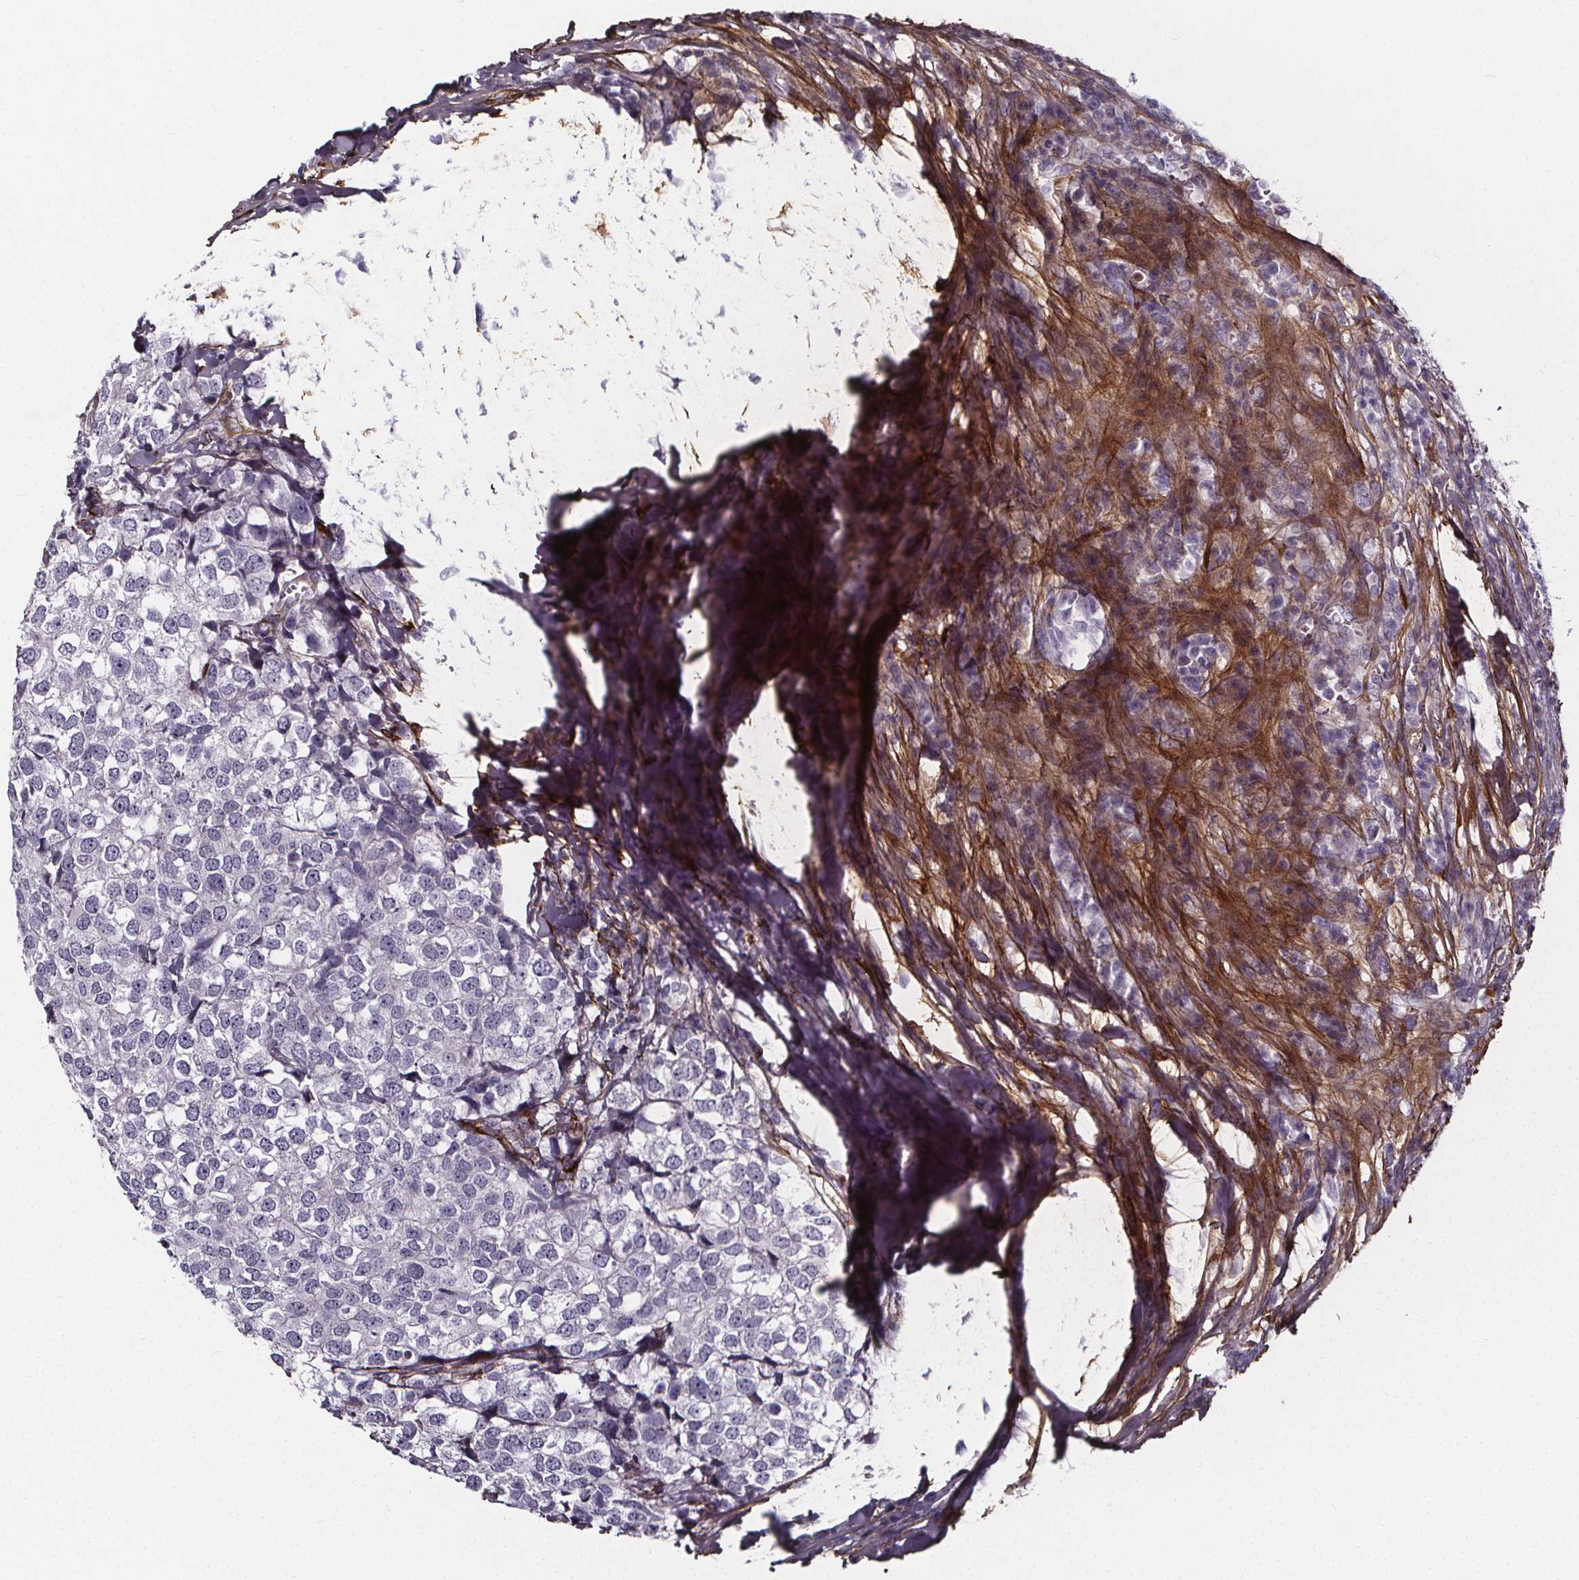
{"staining": {"intensity": "negative", "quantity": "none", "location": "none"}, "tissue": "breast cancer", "cell_type": "Tumor cells", "image_type": "cancer", "snomed": [{"axis": "morphology", "description": "Duct carcinoma"}, {"axis": "topography", "description": "Breast"}], "caption": "The image exhibits no staining of tumor cells in breast invasive ductal carcinoma.", "gene": "AEBP1", "patient": {"sex": "female", "age": 30}}